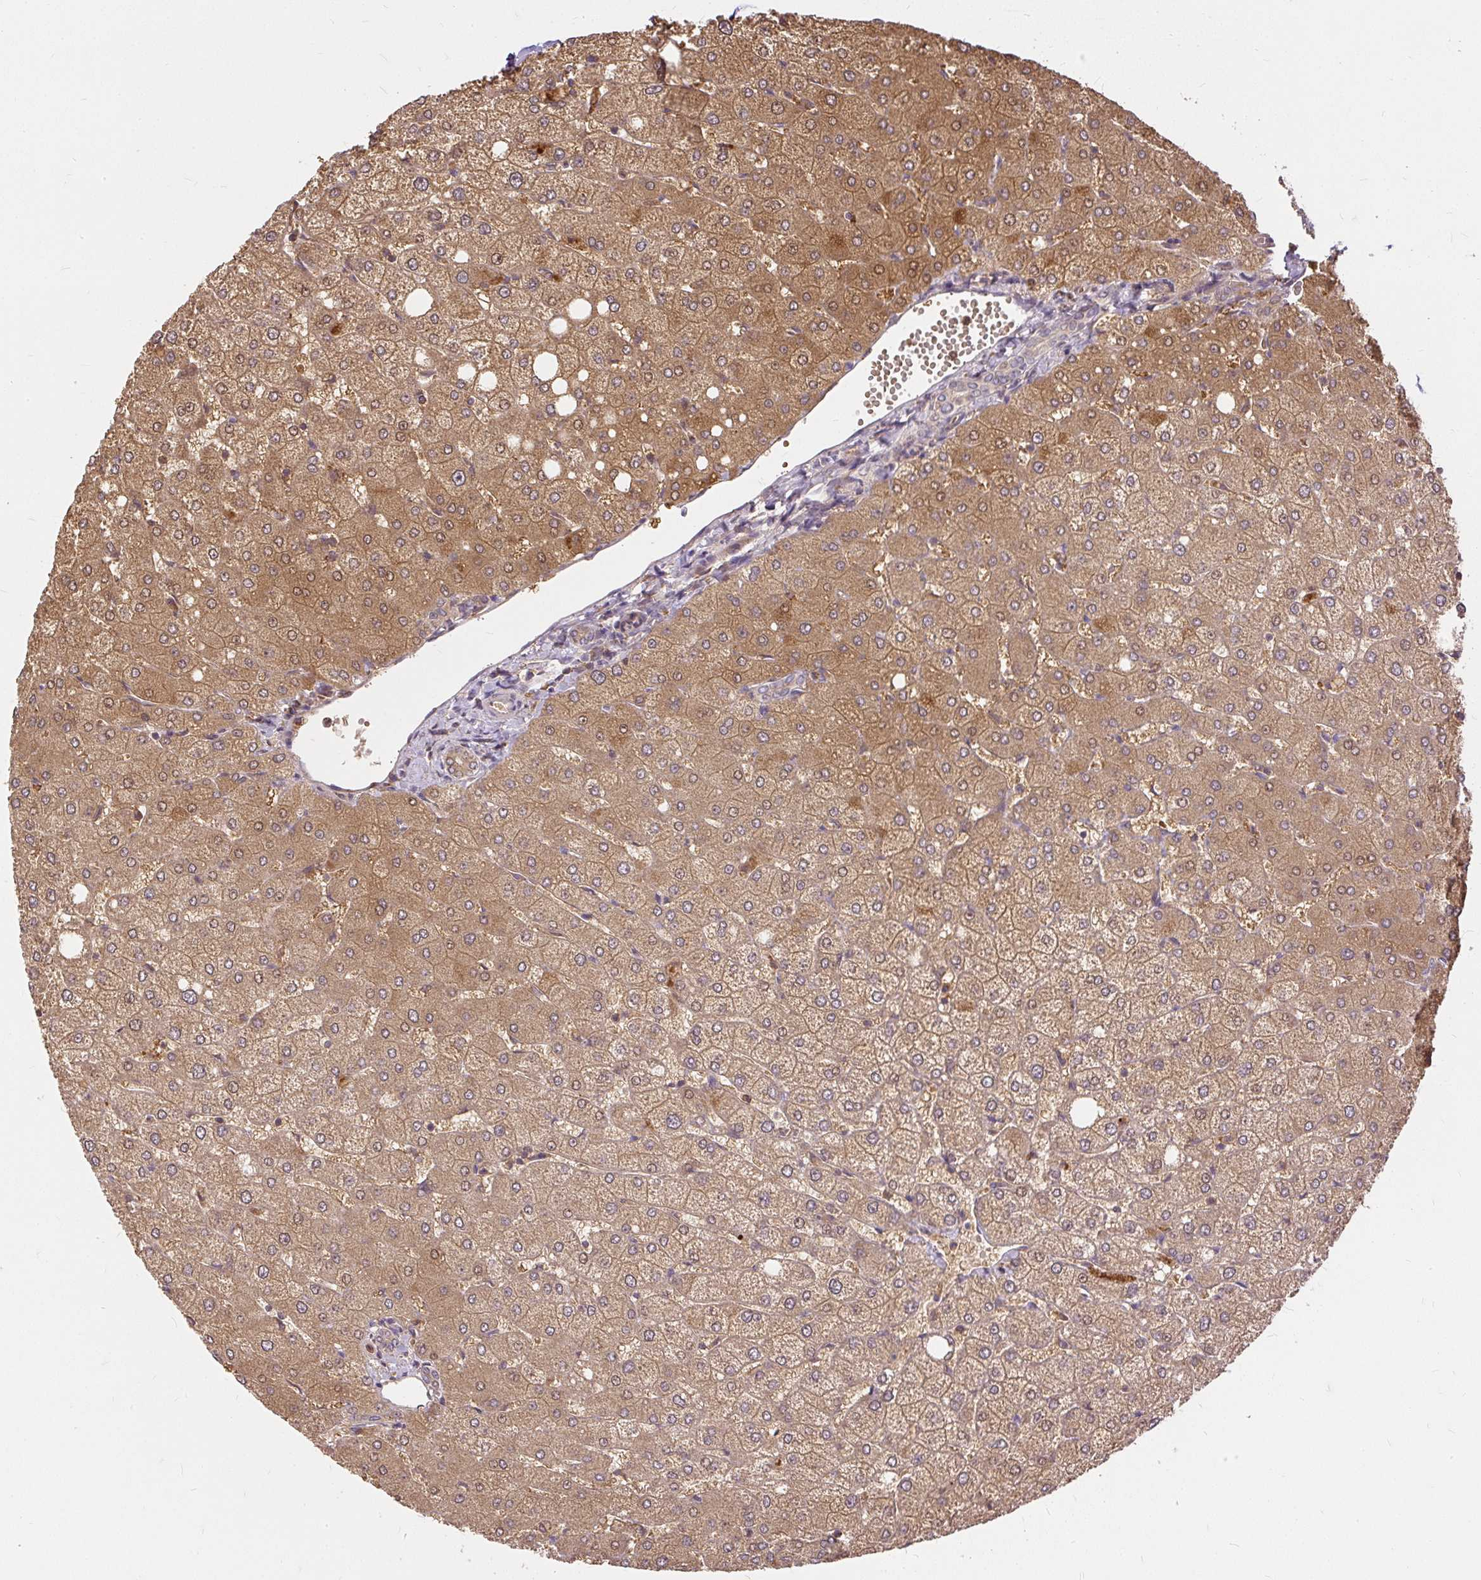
{"staining": {"intensity": "weak", "quantity": "25%-75%", "location": "cytoplasmic/membranous"}, "tissue": "liver", "cell_type": "Cholangiocytes", "image_type": "normal", "snomed": [{"axis": "morphology", "description": "Normal tissue, NOS"}, {"axis": "topography", "description": "Liver"}], "caption": "Immunohistochemical staining of normal liver shows weak cytoplasmic/membranous protein positivity in about 25%-75% of cholangiocytes. (IHC, brightfield microscopy, high magnification).", "gene": "AP5S1", "patient": {"sex": "female", "age": 54}}